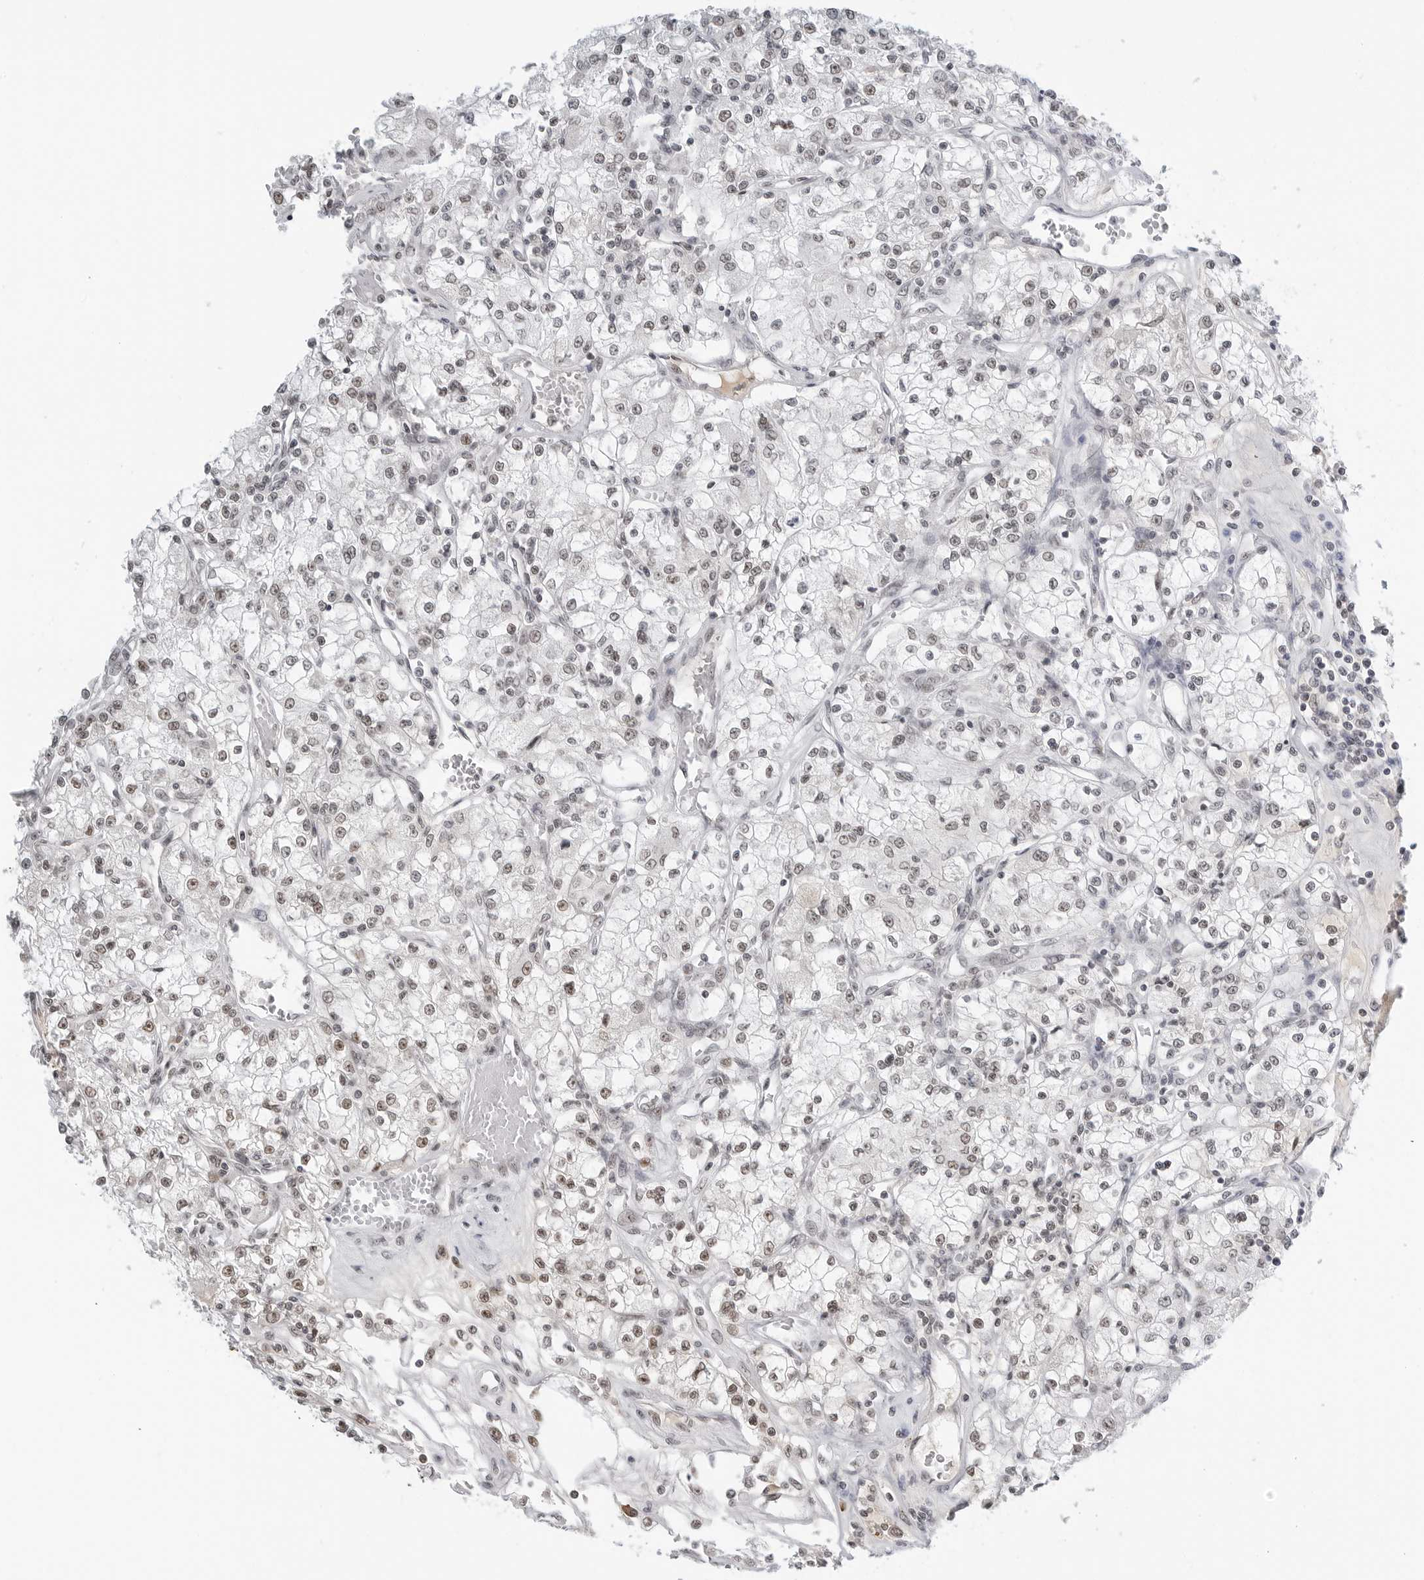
{"staining": {"intensity": "weak", "quantity": "<25%", "location": "nuclear"}, "tissue": "renal cancer", "cell_type": "Tumor cells", "image_type": "cancer", "snomed": [{"axis": "morphology", "description": "Adenocarcinoma, NOS"}, {"axis": "topography", "description": "Kidney"}], "caption": "Tumor cells are negative for brown protein staining in renal cancer.", "gene": "WRAP53", "patient": {"sex": "female", "age": 59}}